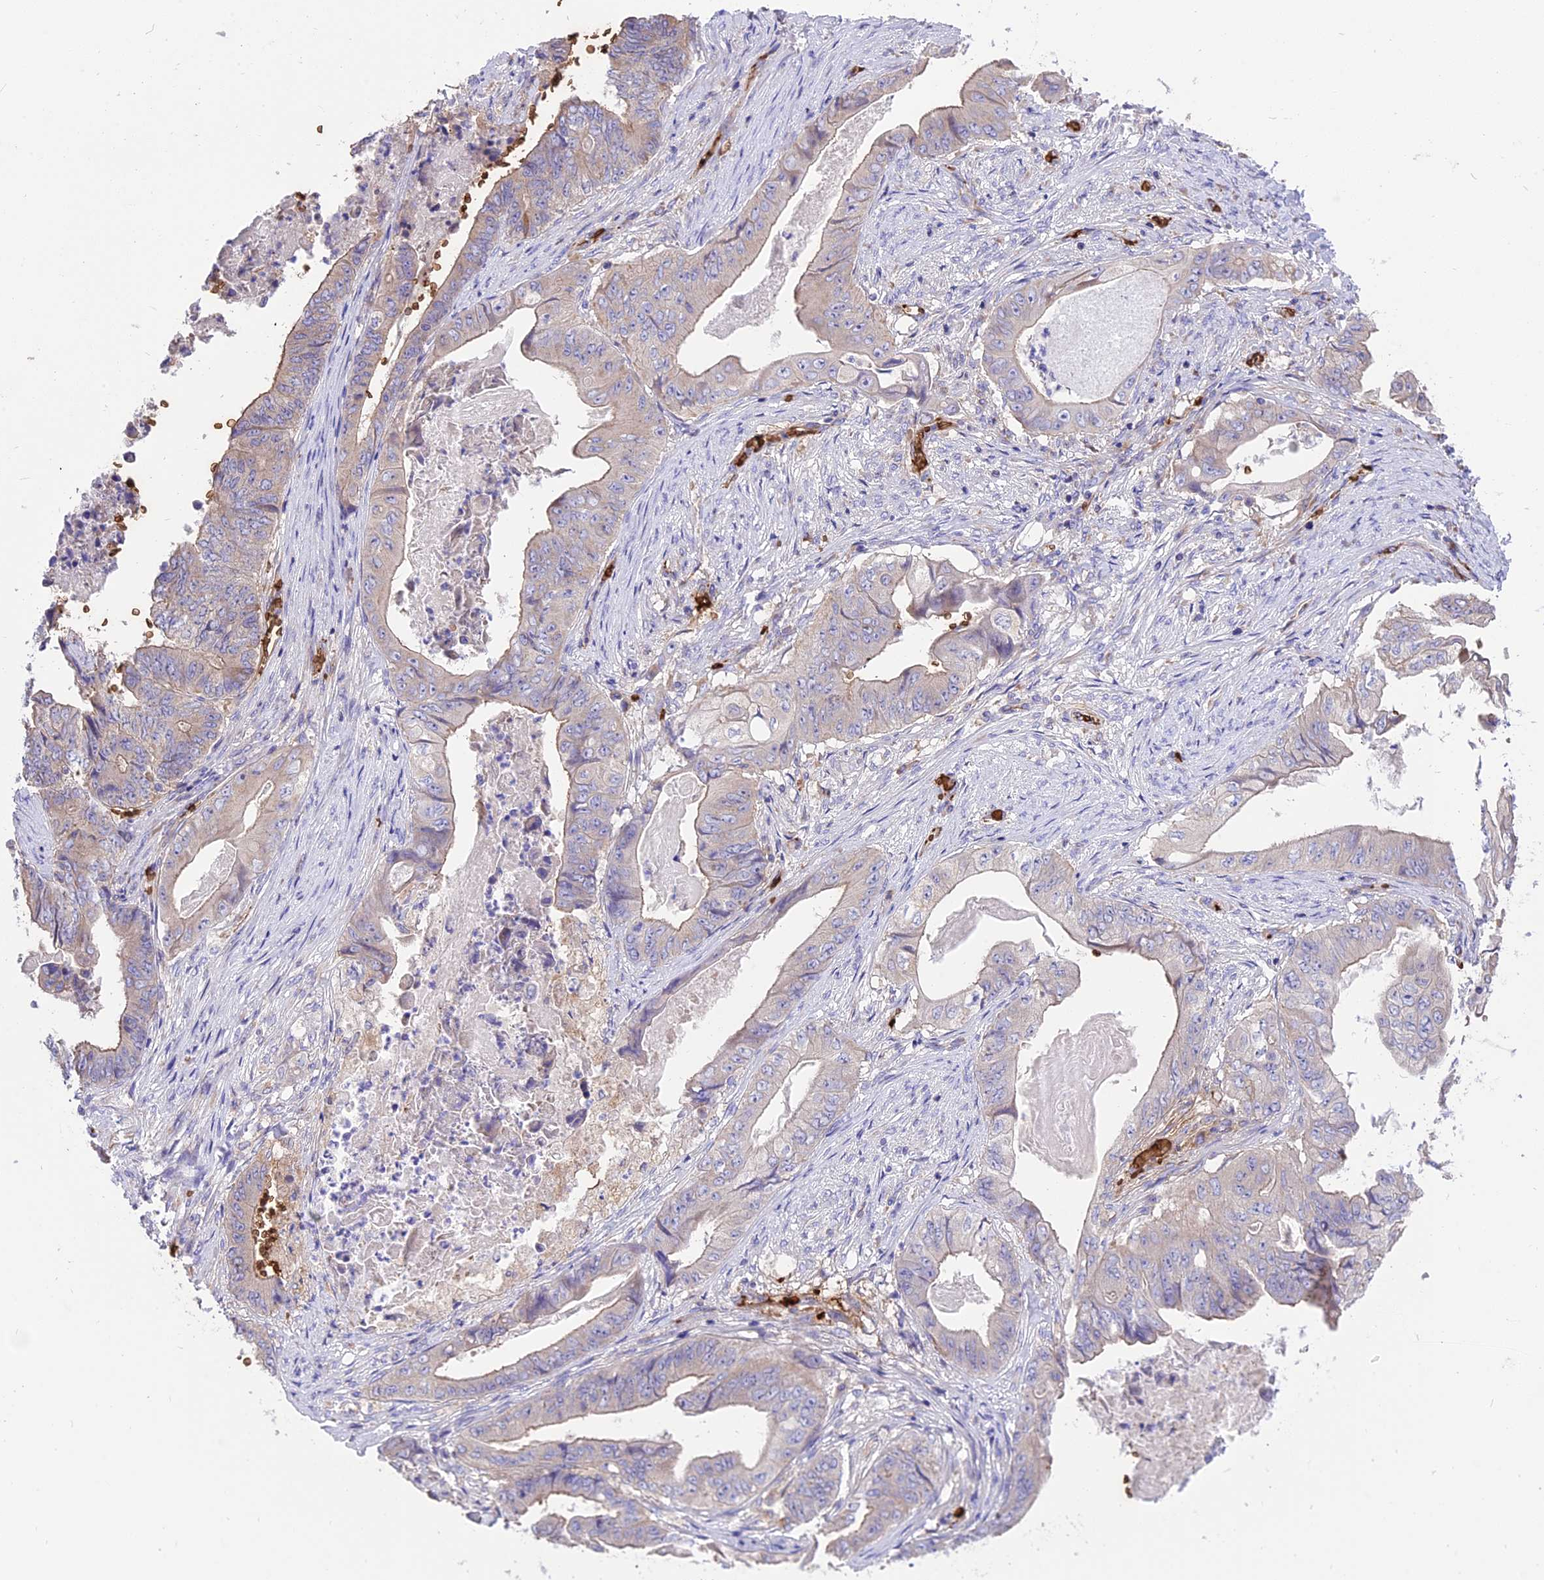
{"staining": {"intensity": "weak", "quantity": "<25%", "location": "cytoplasmic/membranous"}, "tissue": "stomach cancer", "cell_type": "Tumor cells", "image_type": "cancer", "snomed": [{"axis": "morphology", "description": "Adenocarcinoma, NOS"}, {"axis": "topography", "description": "Stomach"}], "caption": "The micrograph reveals no staining of tumor cells in stomach cancer. Nuclei are stained in blue.", "gene": "TTC4", "patient": {"sex": "female", "age": 73}}